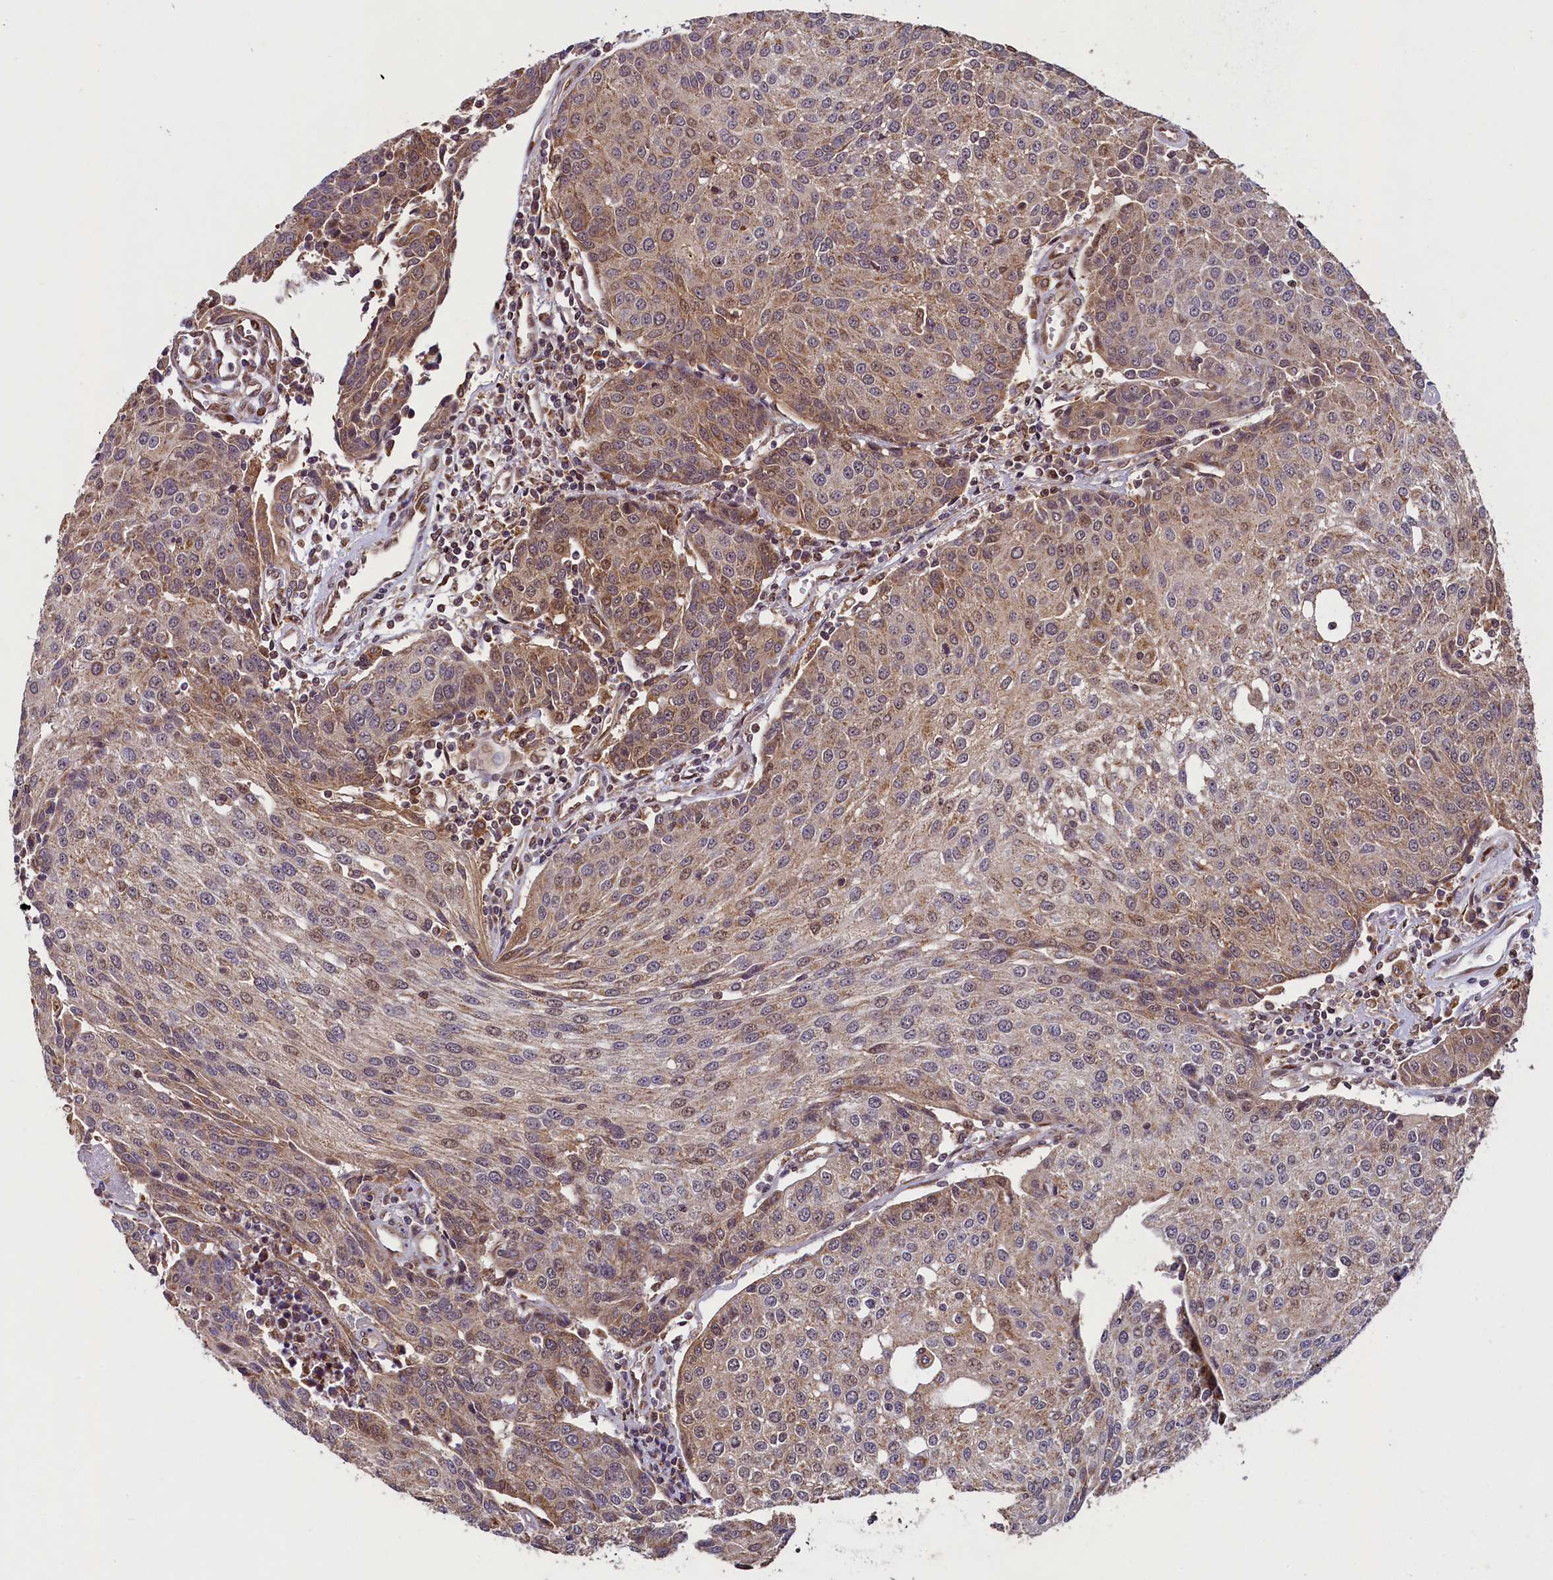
{"staining": {"intensity": "moderate", "quantity": "25%-75%", "location": "cytoplasmic/membranous,nuclear"}, "tissue": "urothelial cancer", "cell_type": "Tumor cells", "image_type": "cancer", "snomed": [{"axis": "morphology", "description": "Urothelial carcinoma, High grade"}, {"axis": "topography", "description": "Urinary bladder"}], "caption": "Moderate cytoplasmic/membranous and nuclear staining for a protein is present in about 25%-75% of tumor cells of urothelial cancer using immunohistochemistry (IHC).", "gene": "ZNF577", "patient": {"sex": "female", "age": 85}}